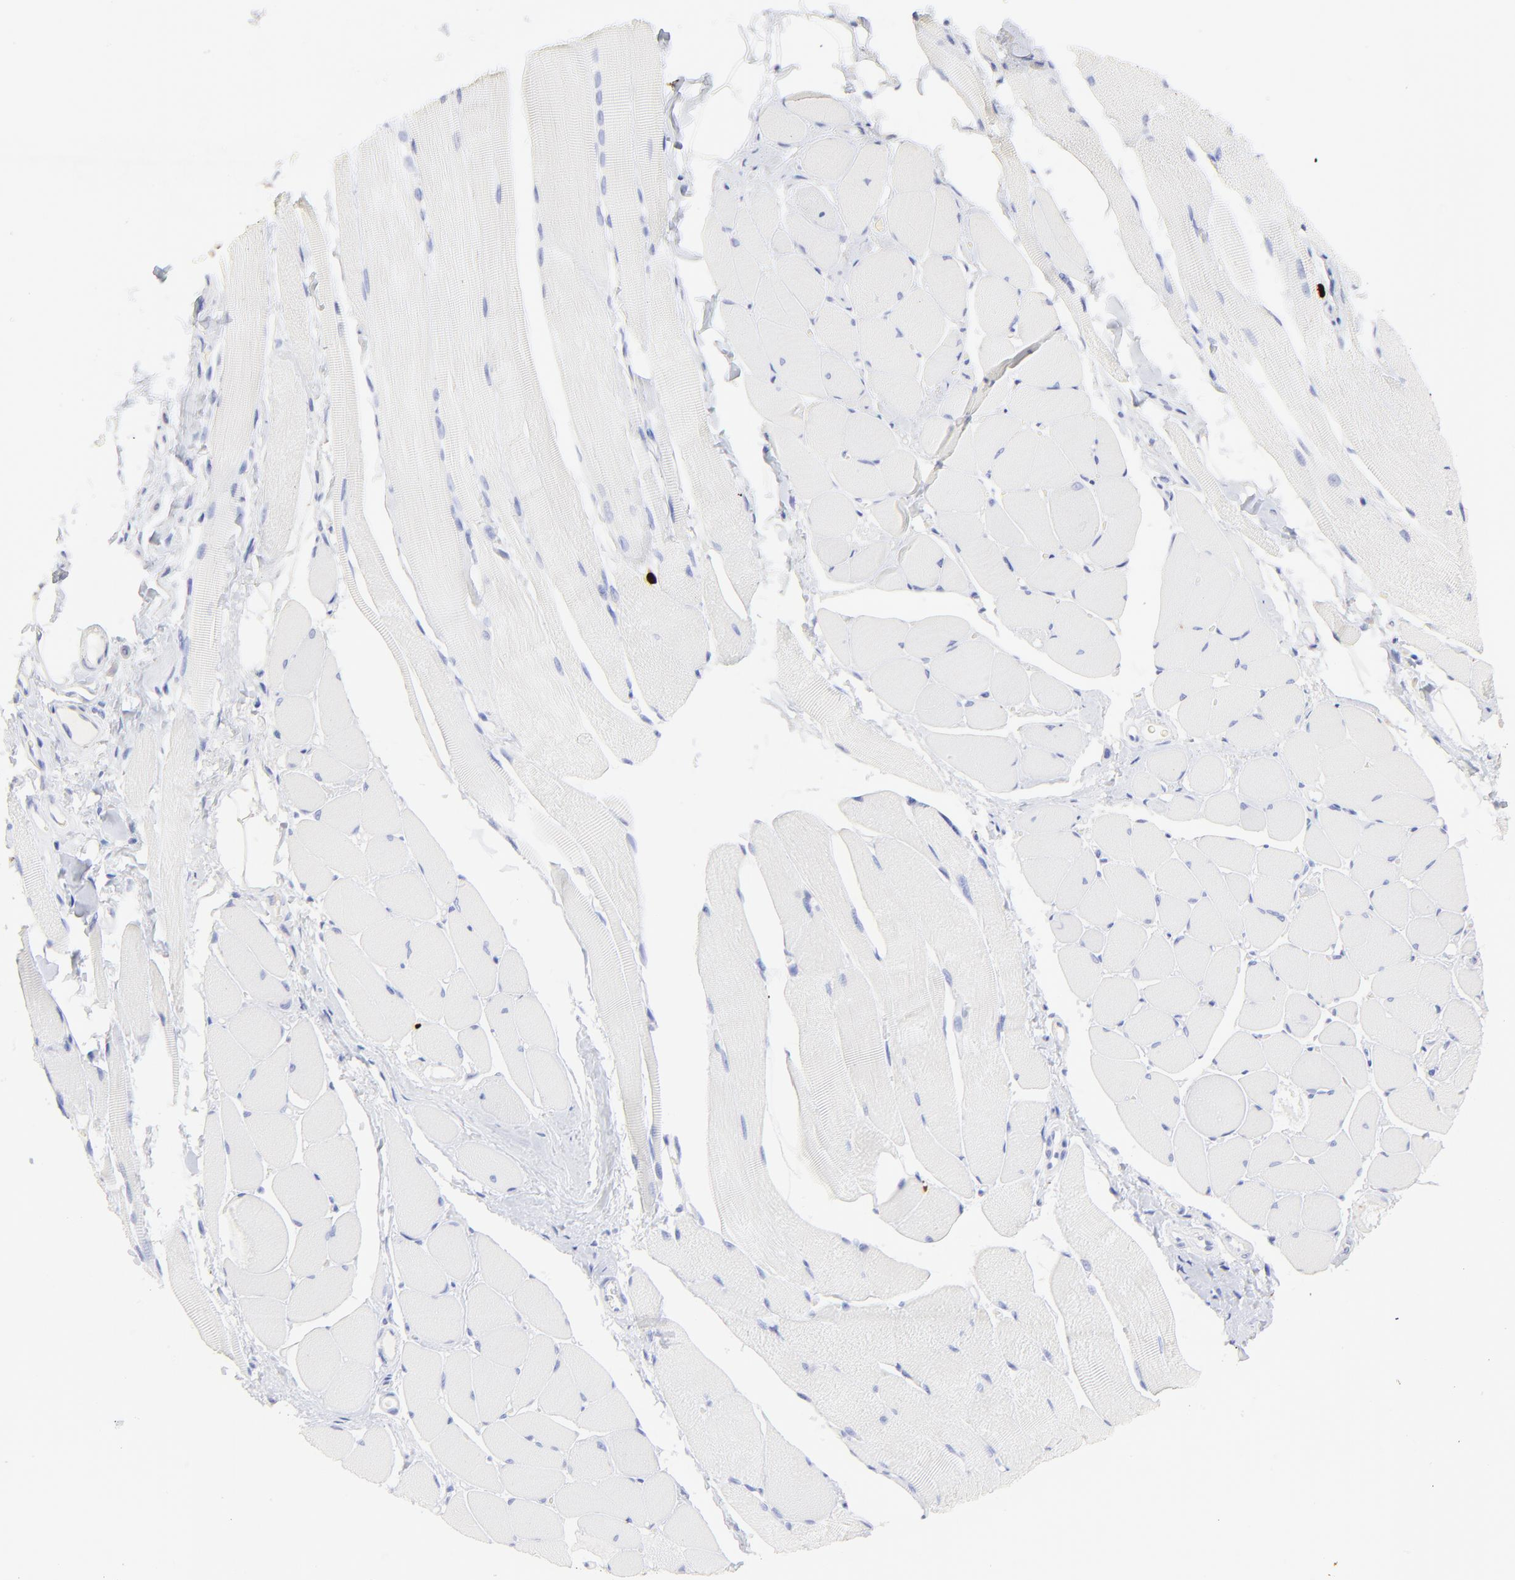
{"staining": {"intensity": "negative", "quantity": "none", "location": "none"}, "tissue": "skeletal muscle", "cell_type": "Myocytes", "image_type": "normal", "snomed": [{"axis": "morphology", "description": "Normal tissue, NOS"}, {"axis": "topography", "description": "Skeletal muscle"}, {"axis": "topography", "description": "Peripheral nerve tissue"}], "caption": "Immunohistochemistry (IHC) image of normal skeletal muscle stained for a protein (brown), which demonstrates no positivity in myocytes. (DAB immunohistochemistry, high magnification).", "gene": "S100A12", "patient": {"sex": "female", "age": 84}}